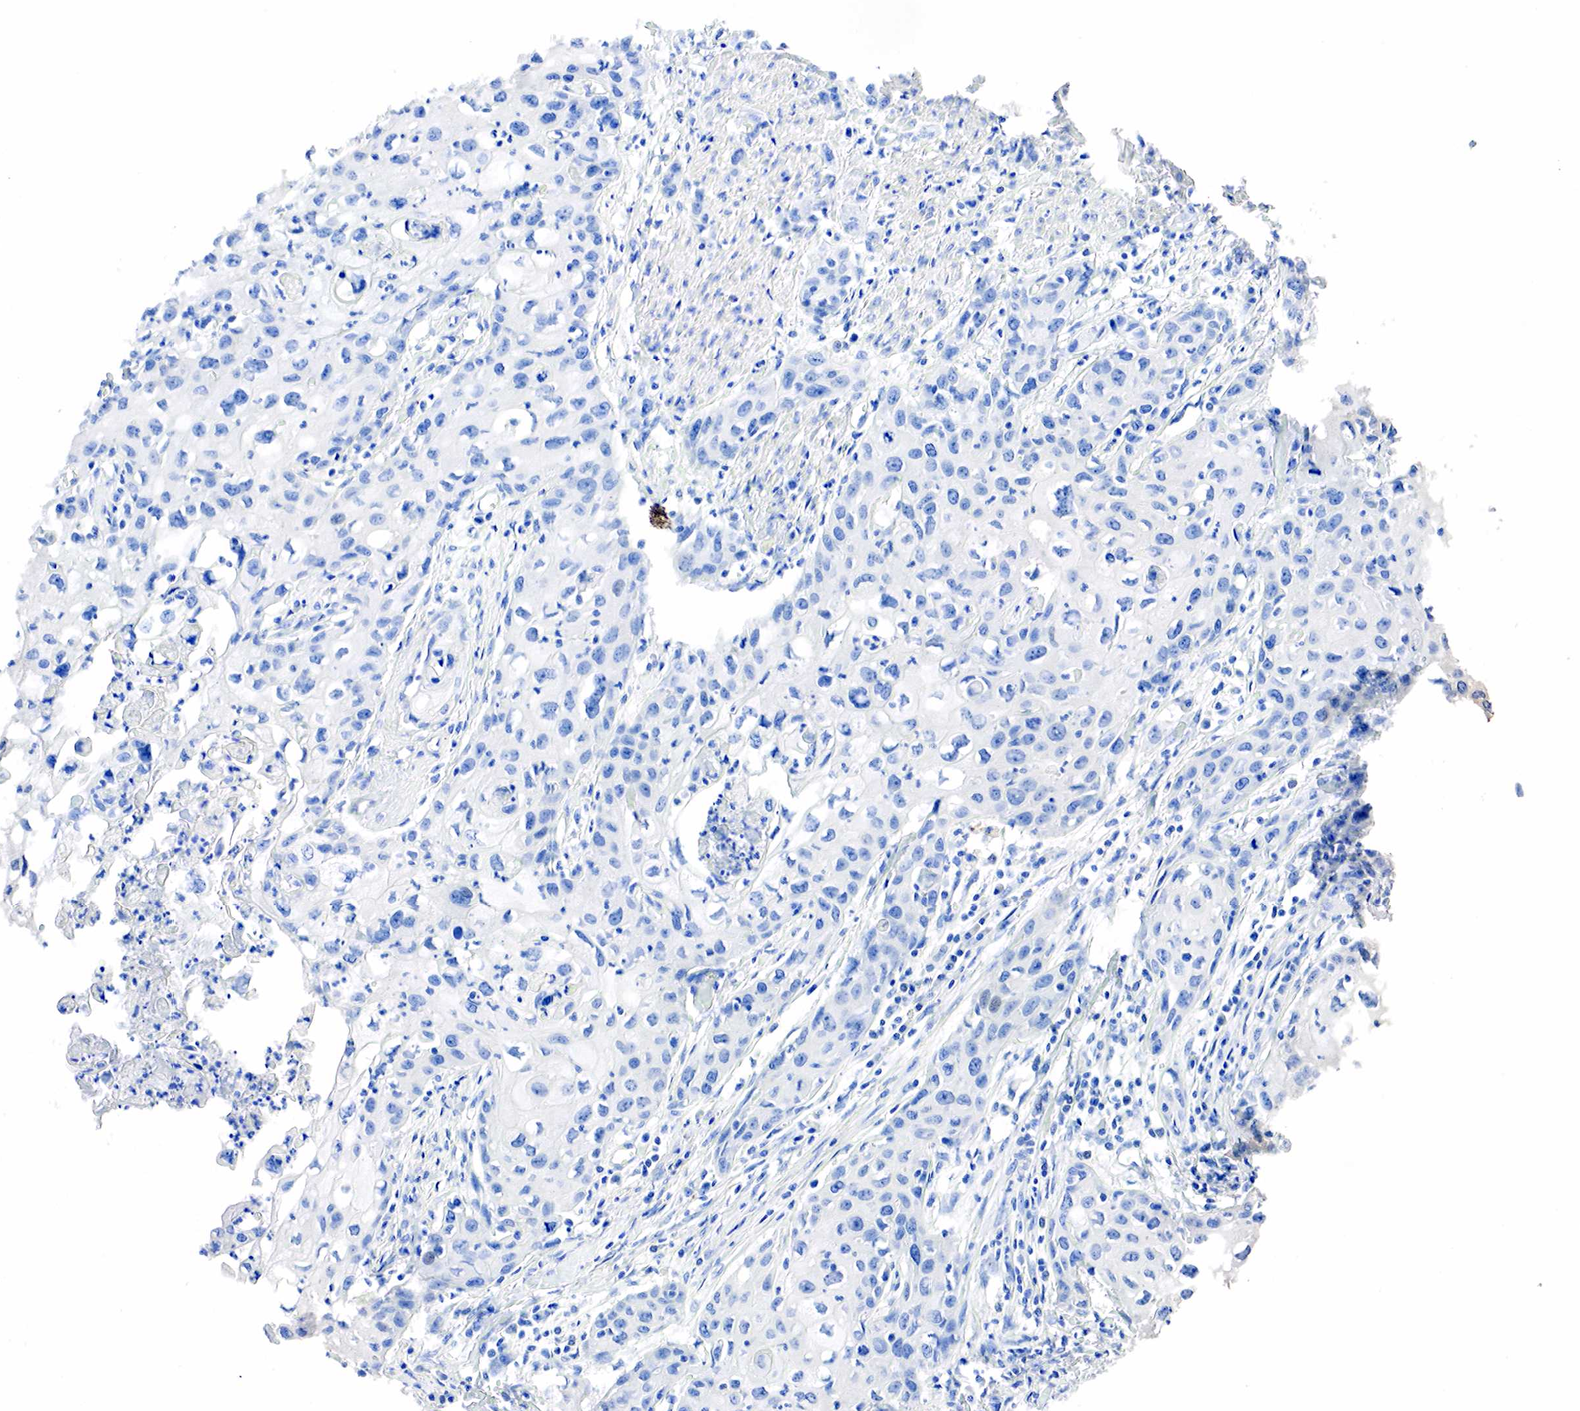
{"staining": {"intensity": "negative", "quantity": "none", "location": "none"}, "tissue": "urothelial cancer", "cell_type": "Tumor cells", "image_type": "cancer", "snomed": [{"axis": "morphology", "description": "Urothelial carcinoma, High grade"}, {"axis": "topography", "description": "Urinary bladder"}], "caption": "IHC photomicrograph of neoplastic tissue: human urothelial cancer stained with DAB (3,3'-diaminobenzidine) shows no significant protein expression in tumor cells.", "gene": "SST", "patient": {"sex": "male", "age": 54}}